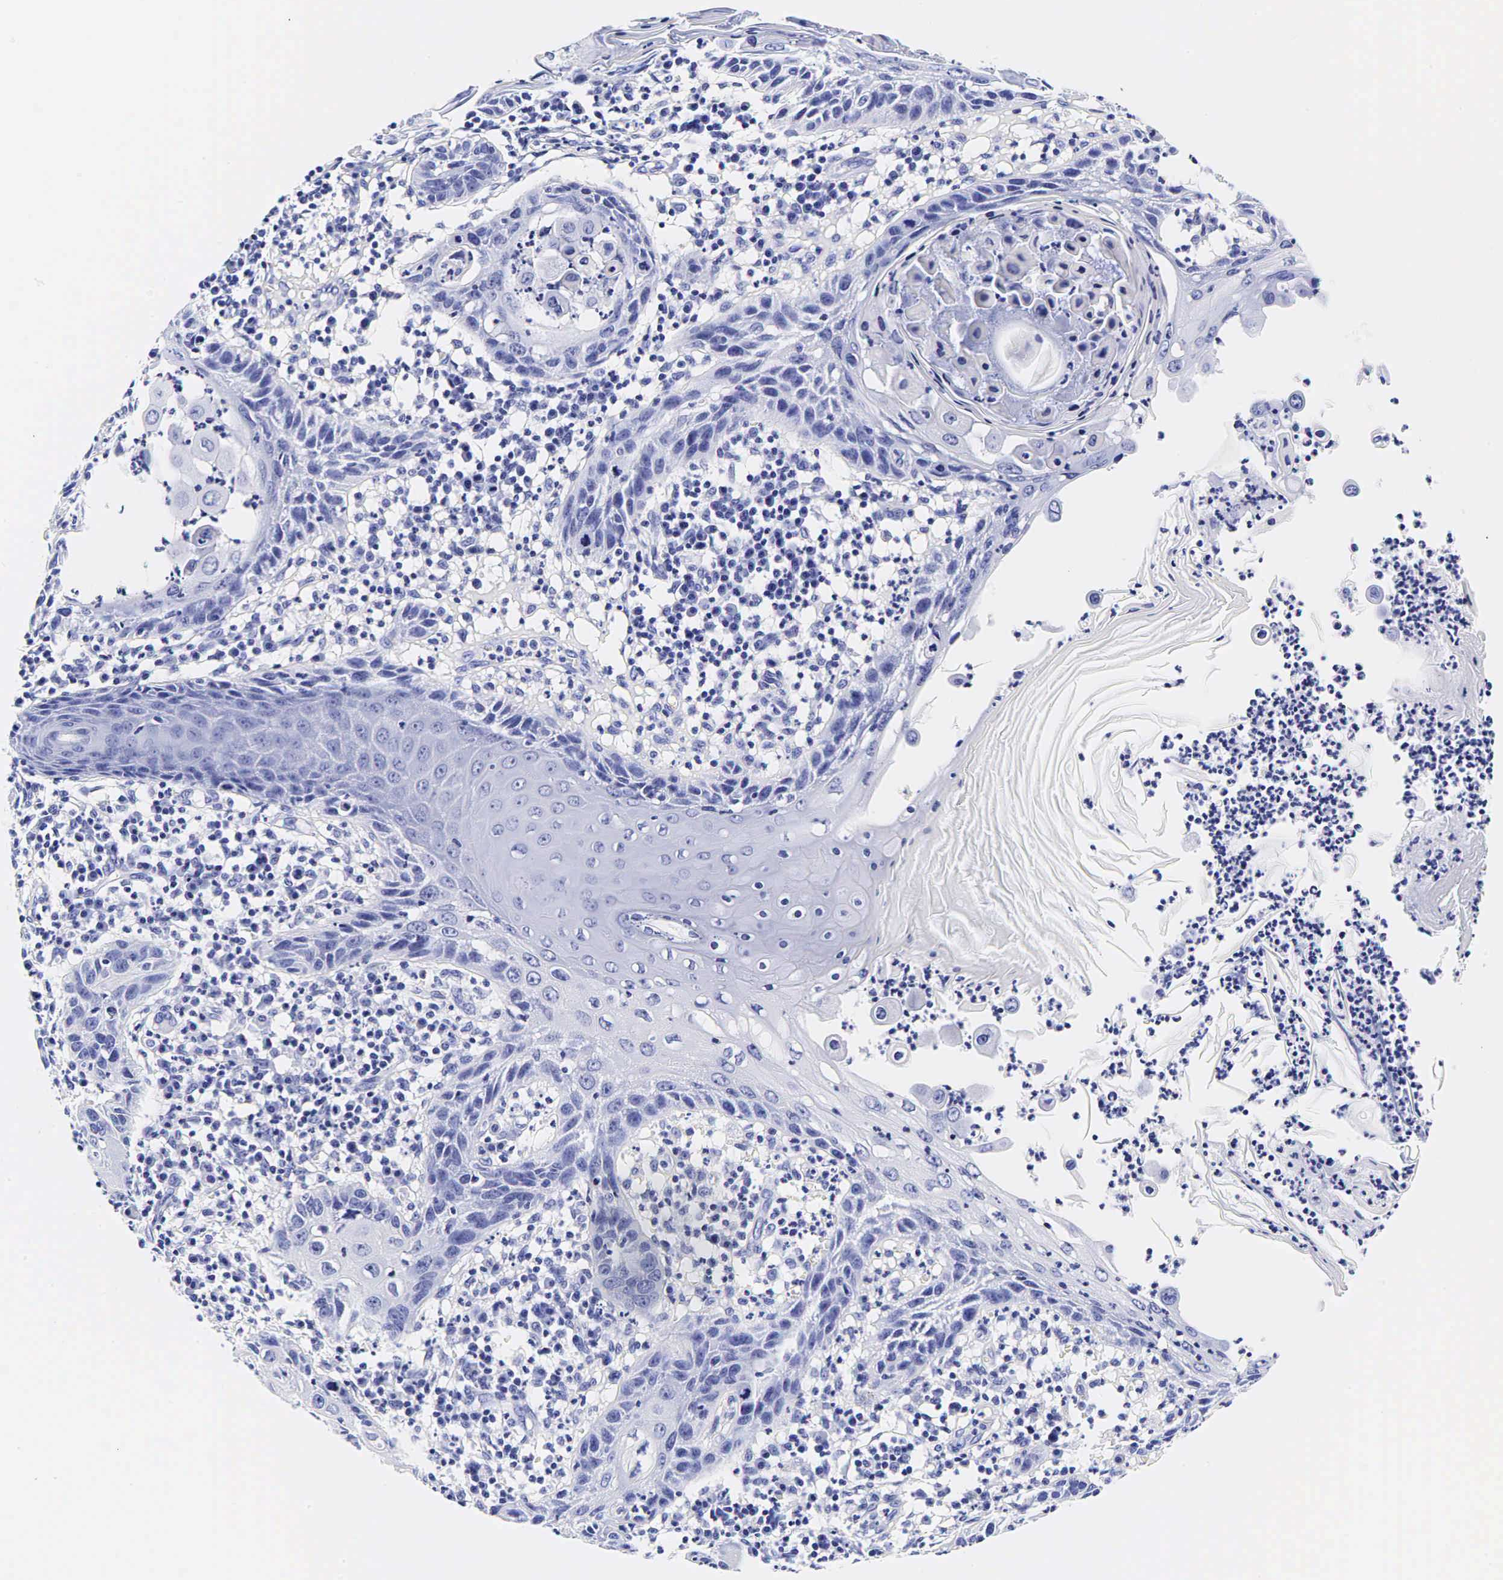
{"staining": {"intensity": "negative", "quantity": "none", "location": "none"}, "tissue": "skin cancer", "cell_type": "Tumor cells", "image_type": "cancer", "snomed": [{"axis": "morphology", "description": "Squamous cell carcinoma, NOS"}, {"axis": "topography", "description": "Skin"}], "caption": "This is a histopathology image of IHC staining of skin cancer, which shows no staining in tumor cells.", "gene": "GAST", "patient": {"sex": "female", "age": 74}}